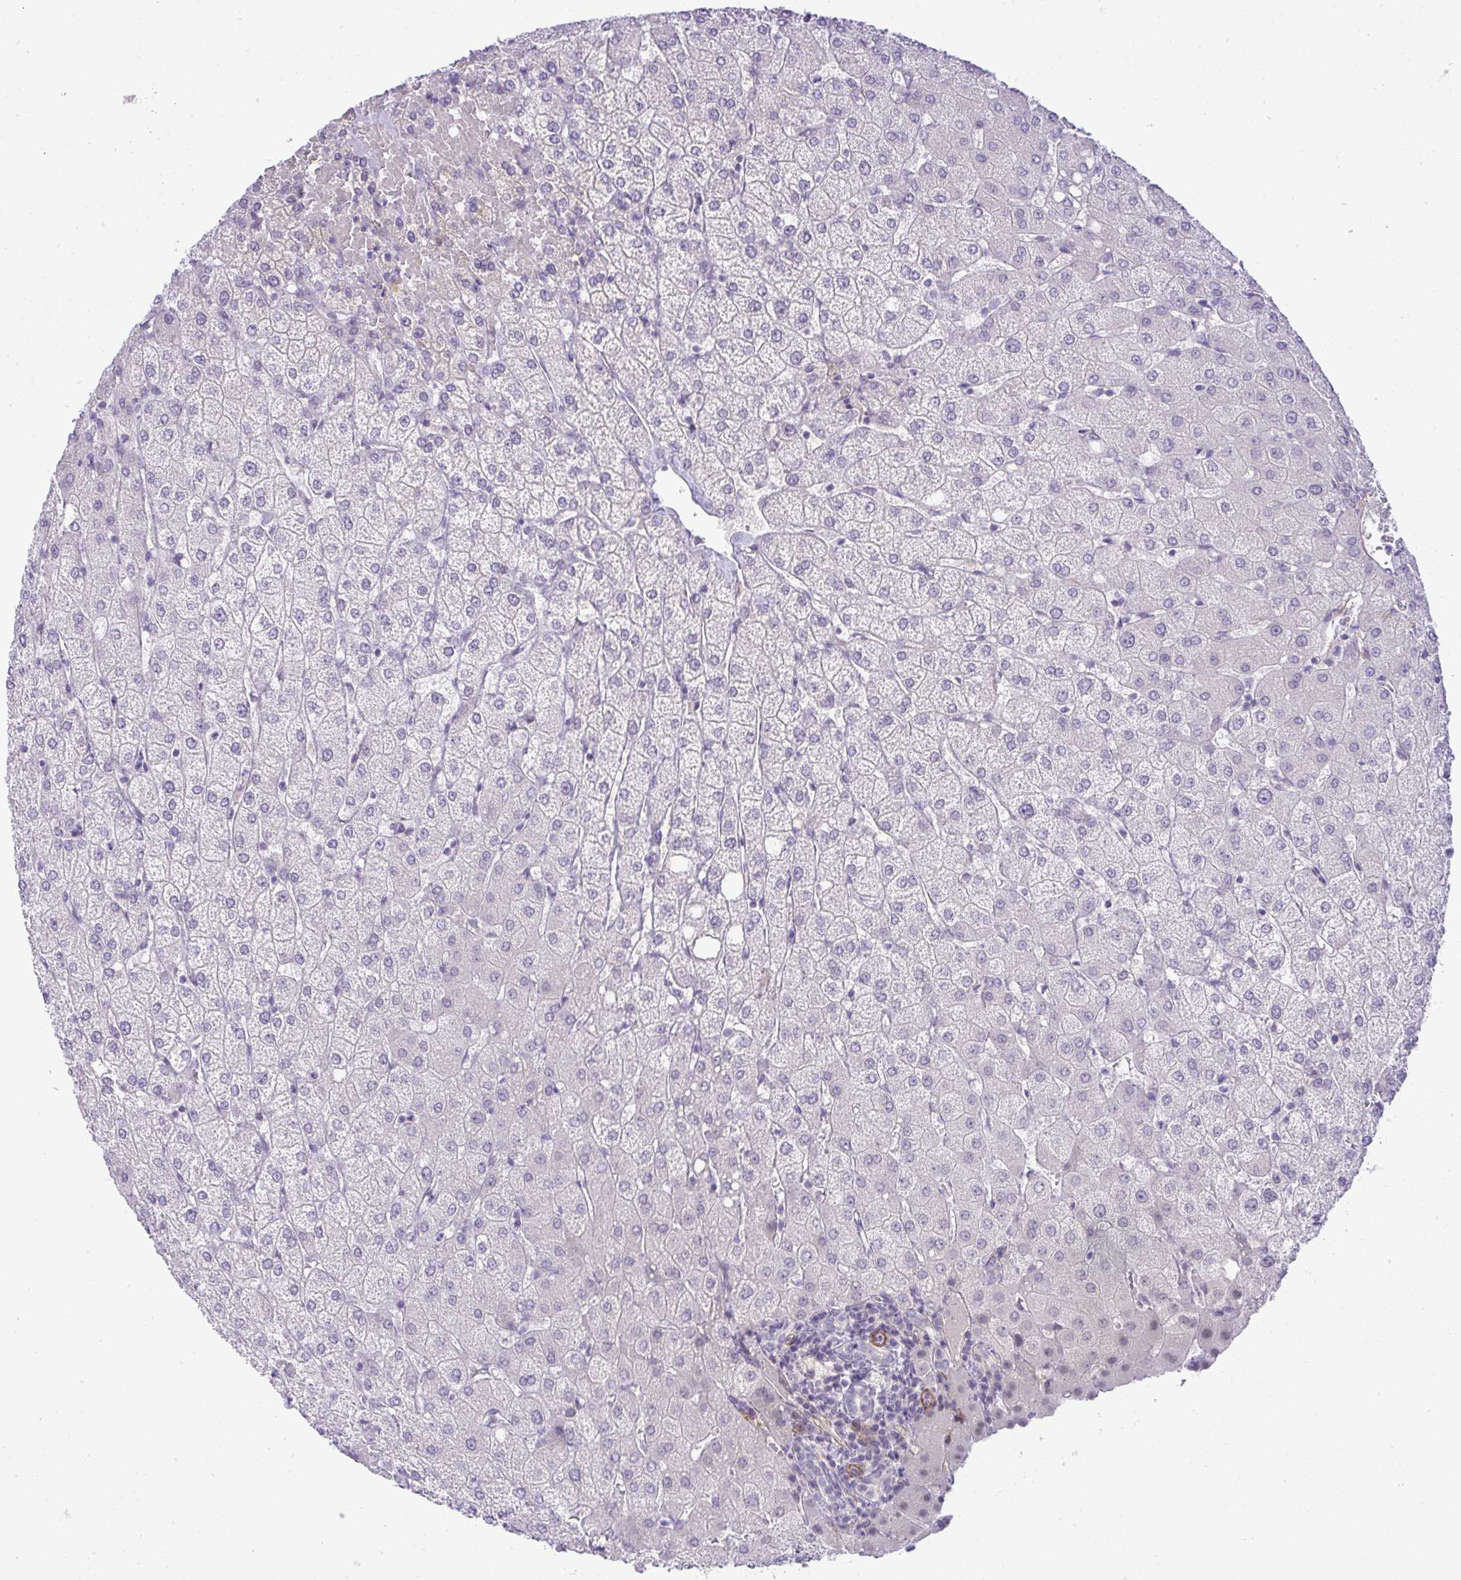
{"staining": {"intensity": "negative", "quantity": "none", "location": "none"}, "tissue": "liver", "cell_type": "Cholangiocytes", "image_type": "normal", "snomed": [{"axis": "morphology", "description": "Normal tissue, NOS"}, {"axis": "topography", "description": "Liver"}], "caption": "Histopathology image shows no protein expression in cholangiocytes of unremarkable liver.", "gene": "UBE2S", "patient": {"sex": "female", "age": 54}}